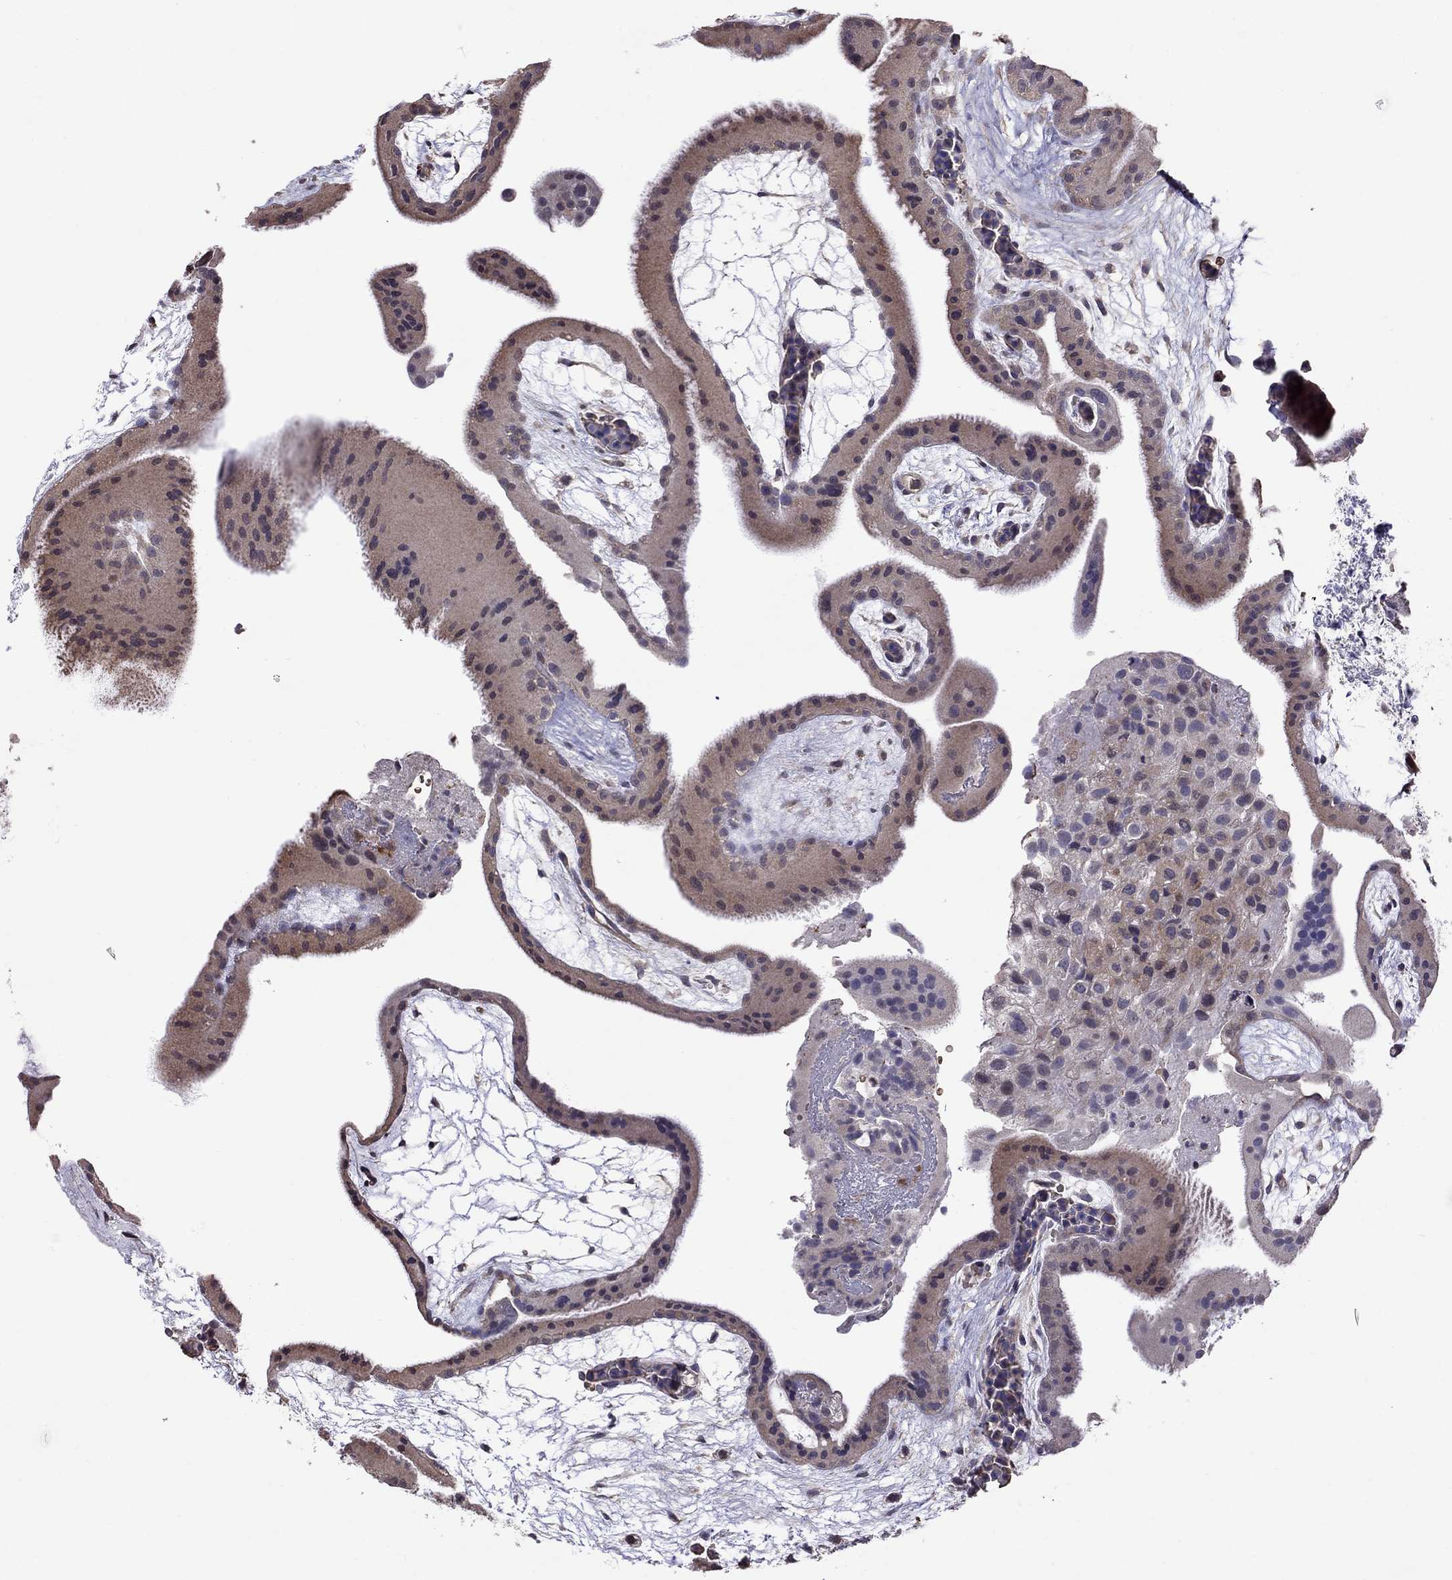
{"staining": {"intensity": "moderate", "quantity": "<25%", "location": "cytoplasmic/membranous"}, "tissue": "placenta", "cell_type": "Decidual cells", "image_type": "normal", "snomed": [{"axis": "morphology", "description": "Normal tissue, NOS"}, {"axis": "topography", "description": "Placenta"}], "caption": "A brown stain labels moderate cytoplasmic/membranous positivity of a protein in decidual cells of unremarkable human placenta. (DAB (3,3'-diaminobenzidine) IHC with brightfield microscopy, high magnification).", "gene": "ADAM28", "patient": {"sex": "female", "age": 19}}